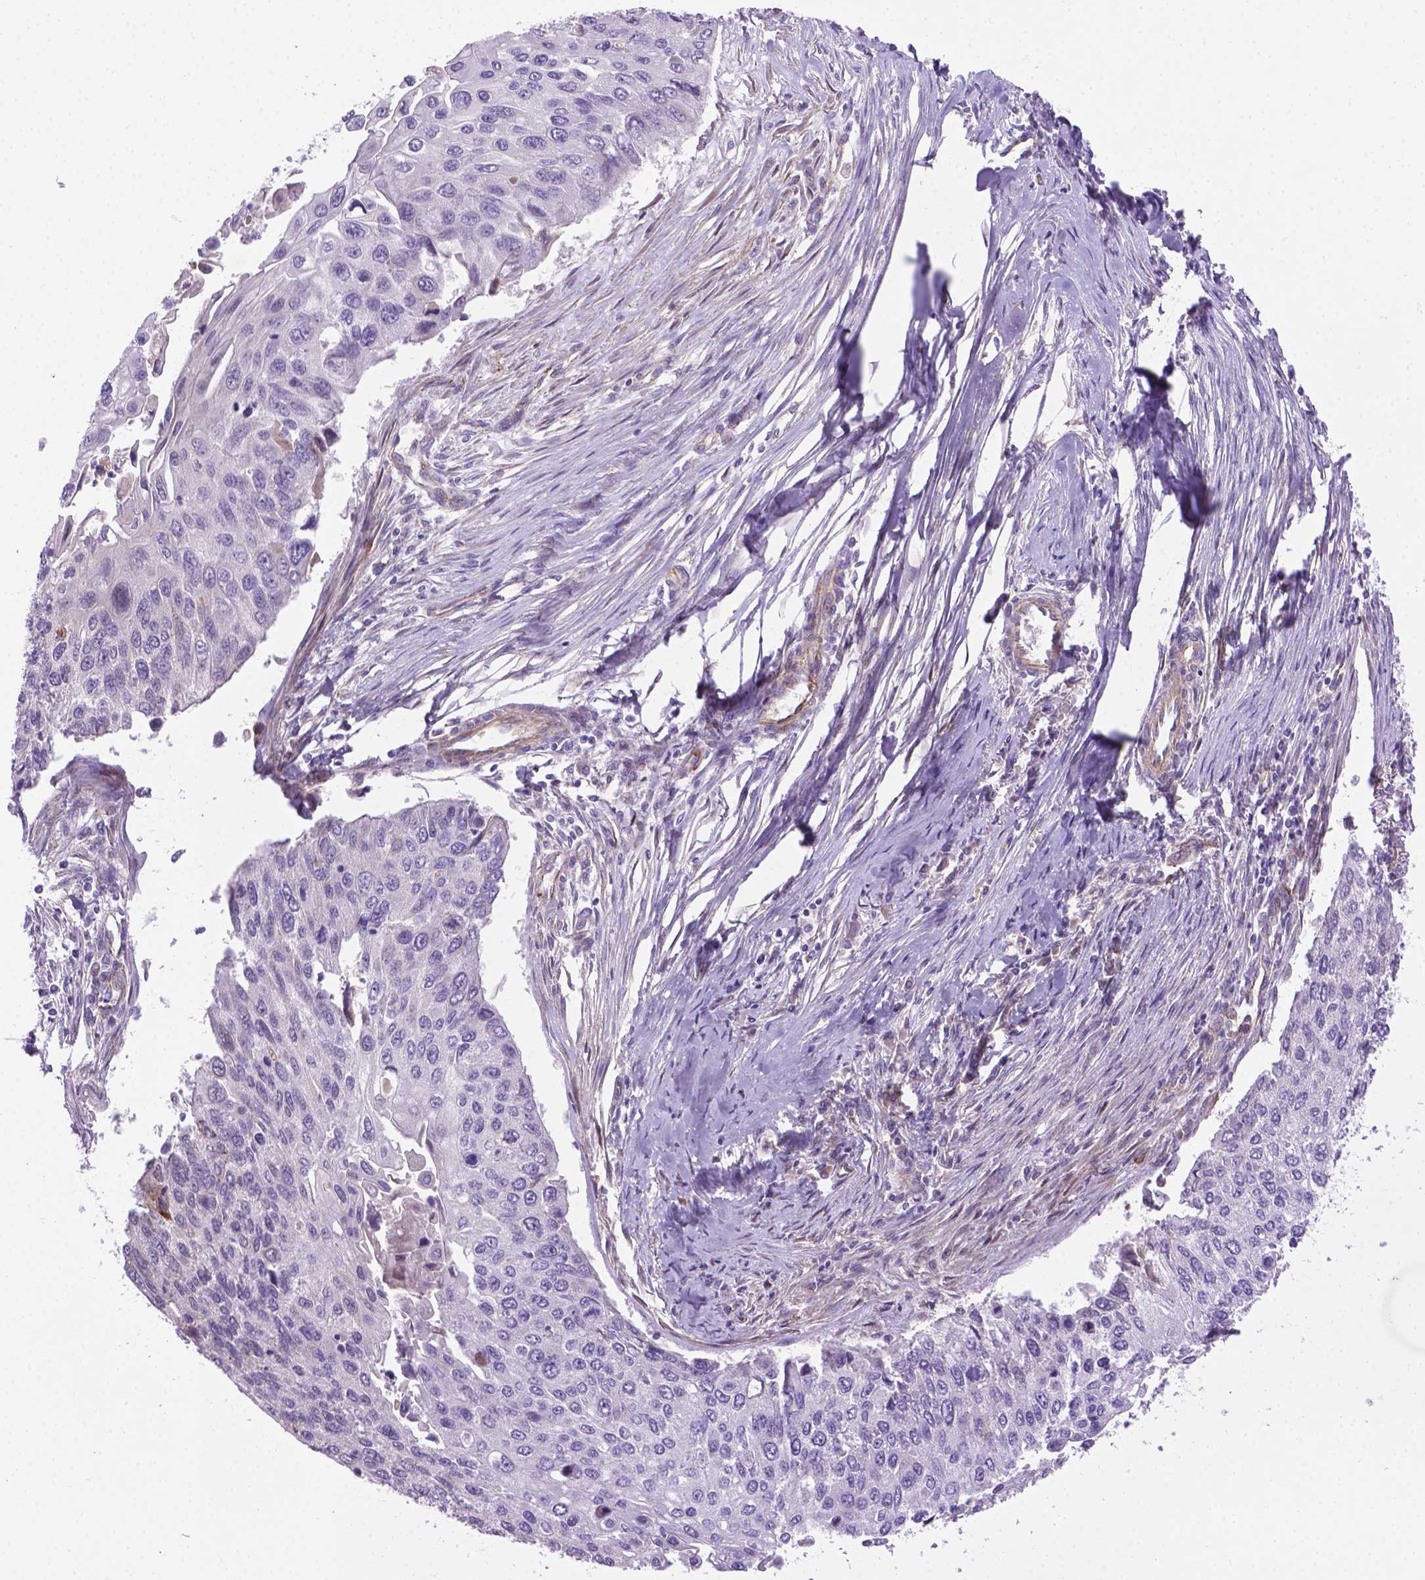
{"staining": {"intensity": "negative", "quantity": "none", "location": "none"}, "tissue": "lung cancer", "cell_type": "Tumor cells", "image_type": "cancer", "snomed": [{"axis": "morphology", "description": "Squamous cell carcinoma, NOS"}, {"axis": "morphology", "description": "Squamous cell carcinoma, metastatic, NOS"}, {"axis": "topography", "description": "Lung"}], "caption": "High magnification brightfield microscopy of lung cancer stained with DAB (3,3'-diaminobenzidine) (brown) and counterstained with hematoxylin (blue): tumor cells show no significant staining.", "gene": "CCER2", "patient": {"sex": "male", "age": 63}}